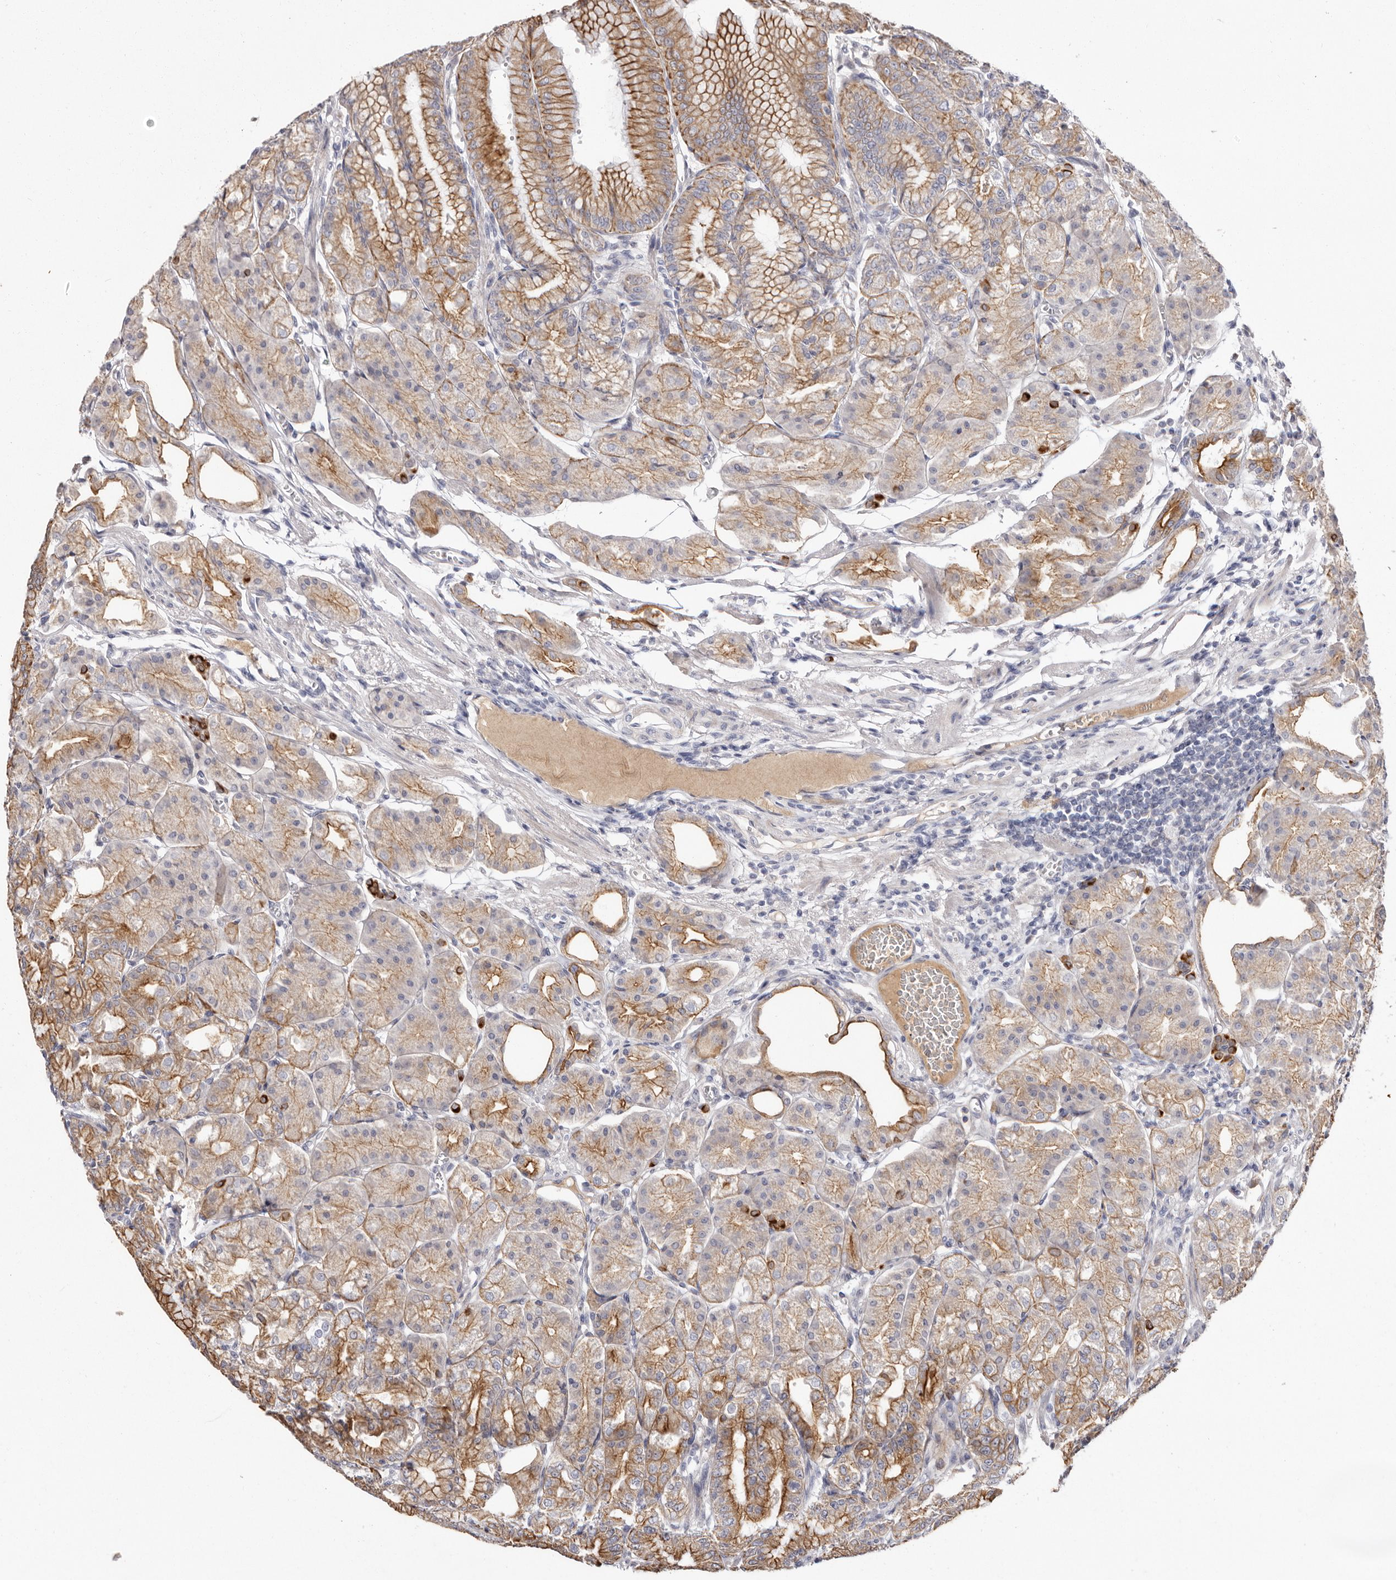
{"staining": {"intensity": "moderate", "quantity": ">75%", "location": "cytoplasmic/membranous"}, "tissue": "stomach", "cell_type": "Glandular cells", "image_type": "normal", "snomed": [{"axis": "morphology", "description": "Normal tissue, NOS"}, {"axis": "topography", "description": "Stomach, lower"}], "caption": "Moderate cytoplasmic/membranous positivity for a protein is appreciated in about >75% of glandular cells of unremarkable stomach using IHC.", "gene": "STK16", "patient": {"sex": "male", "age": 71}}